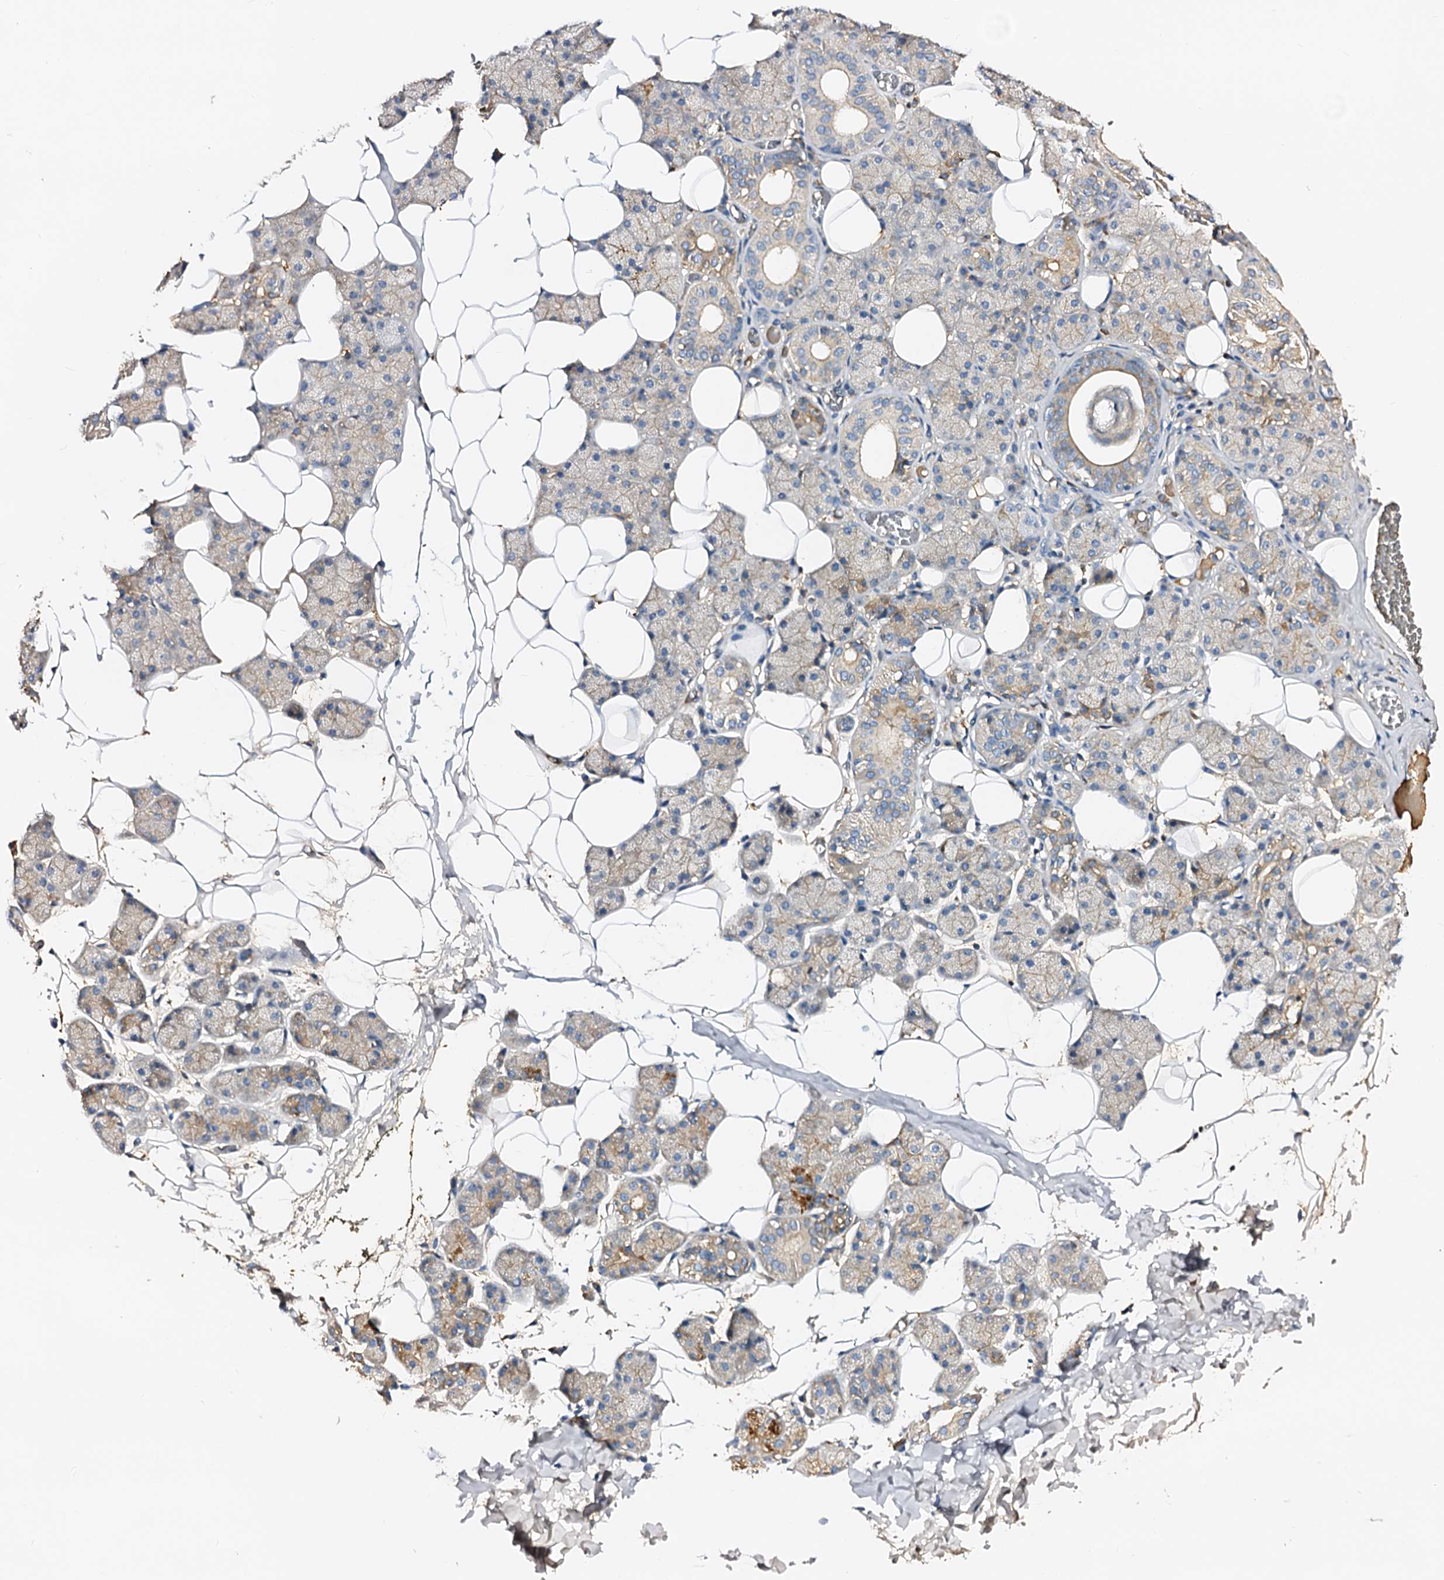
{"staining": {"intensity": "moderate", "quantity": "<25%", "location": "cytoplasmic/membranous"}, "tissue": "salivary gland", "cell_type": "Glandular cells", "image_type": "normal", "snomed": [{"axis": "morphology", "description": "Normal tissue, NOS"}, {"axis": "topography", "description": "Salivary gland"}], "caption": "Protein staining of normal salivary gland reveals moderate cytoplasmic/membranous expression in approximately <25% of glandular cells.", "gene": "CSKMT", "patient": {"sex": "female", "age": 33}}